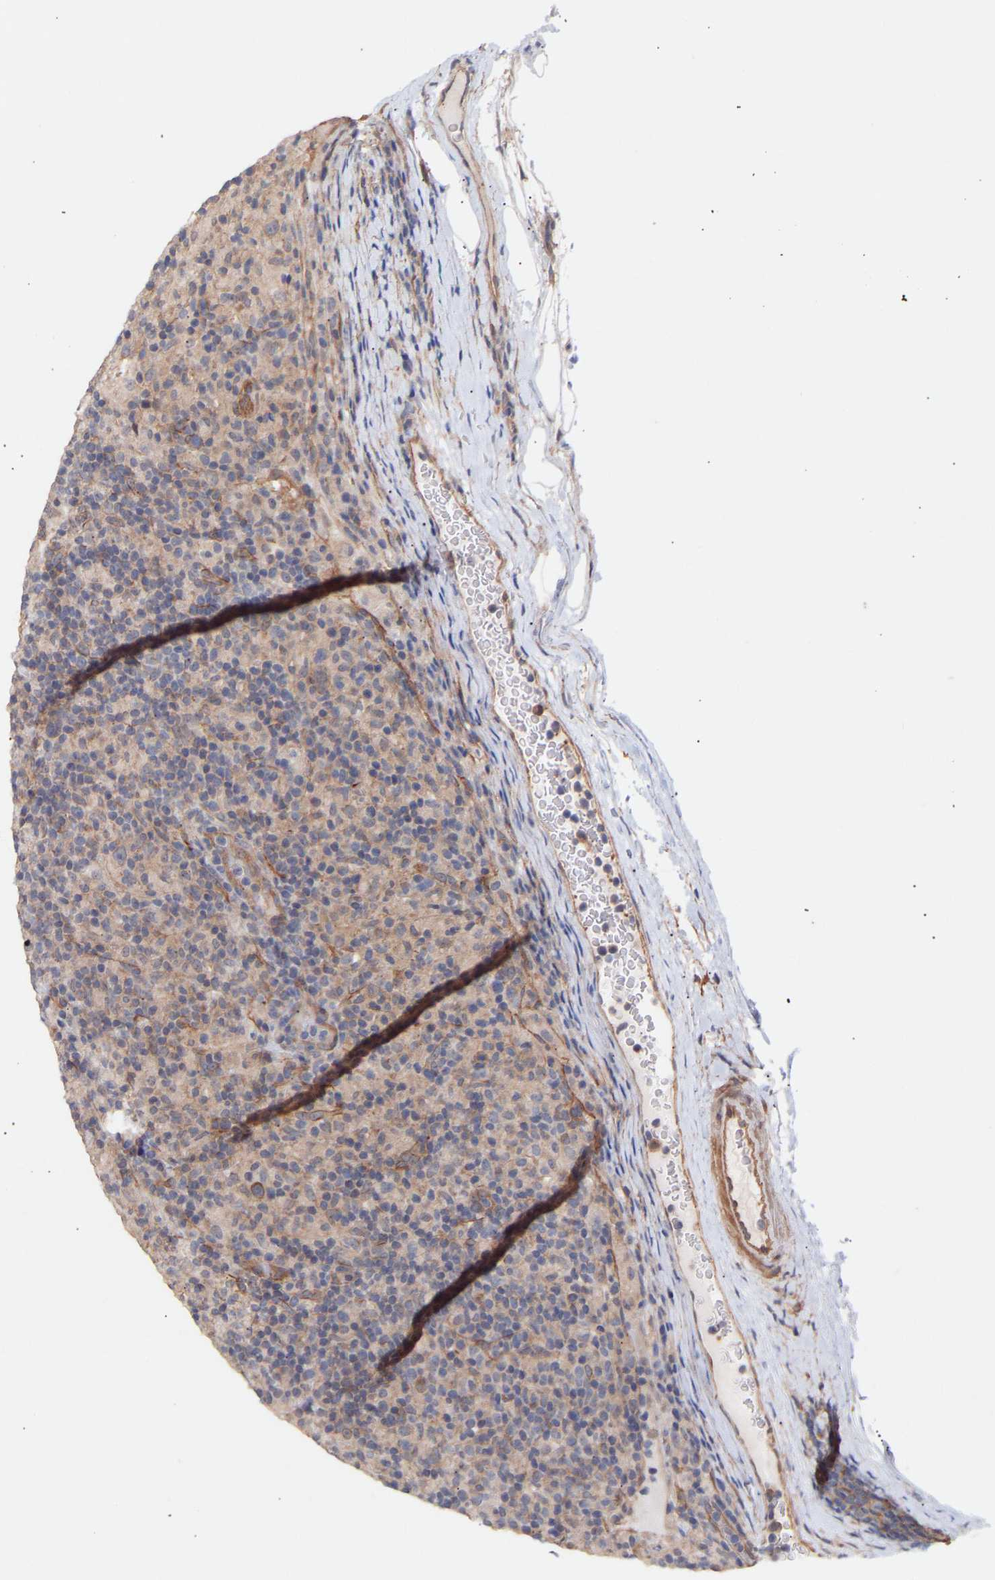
{"staining": {"intensity": "weak", "quantity": "<25%", "location": "cytoplasmic/membranous"}, "tissue": "lymphoma", "cell_type": "Tumor cells", "image_type": "cancer", "snomed": [{"axis": "morphology", "description": "Hodgkin's disease, NOS"}, {"axis": "topography", "description": "Lymph node"}], "caption": "IHC image of human Hodgkin's disease stained for a protein (brown), which demonstrates no staining in tumor cells.", "gene": "PDLIM5", "patient": {"sex": "male", "age": 70}}